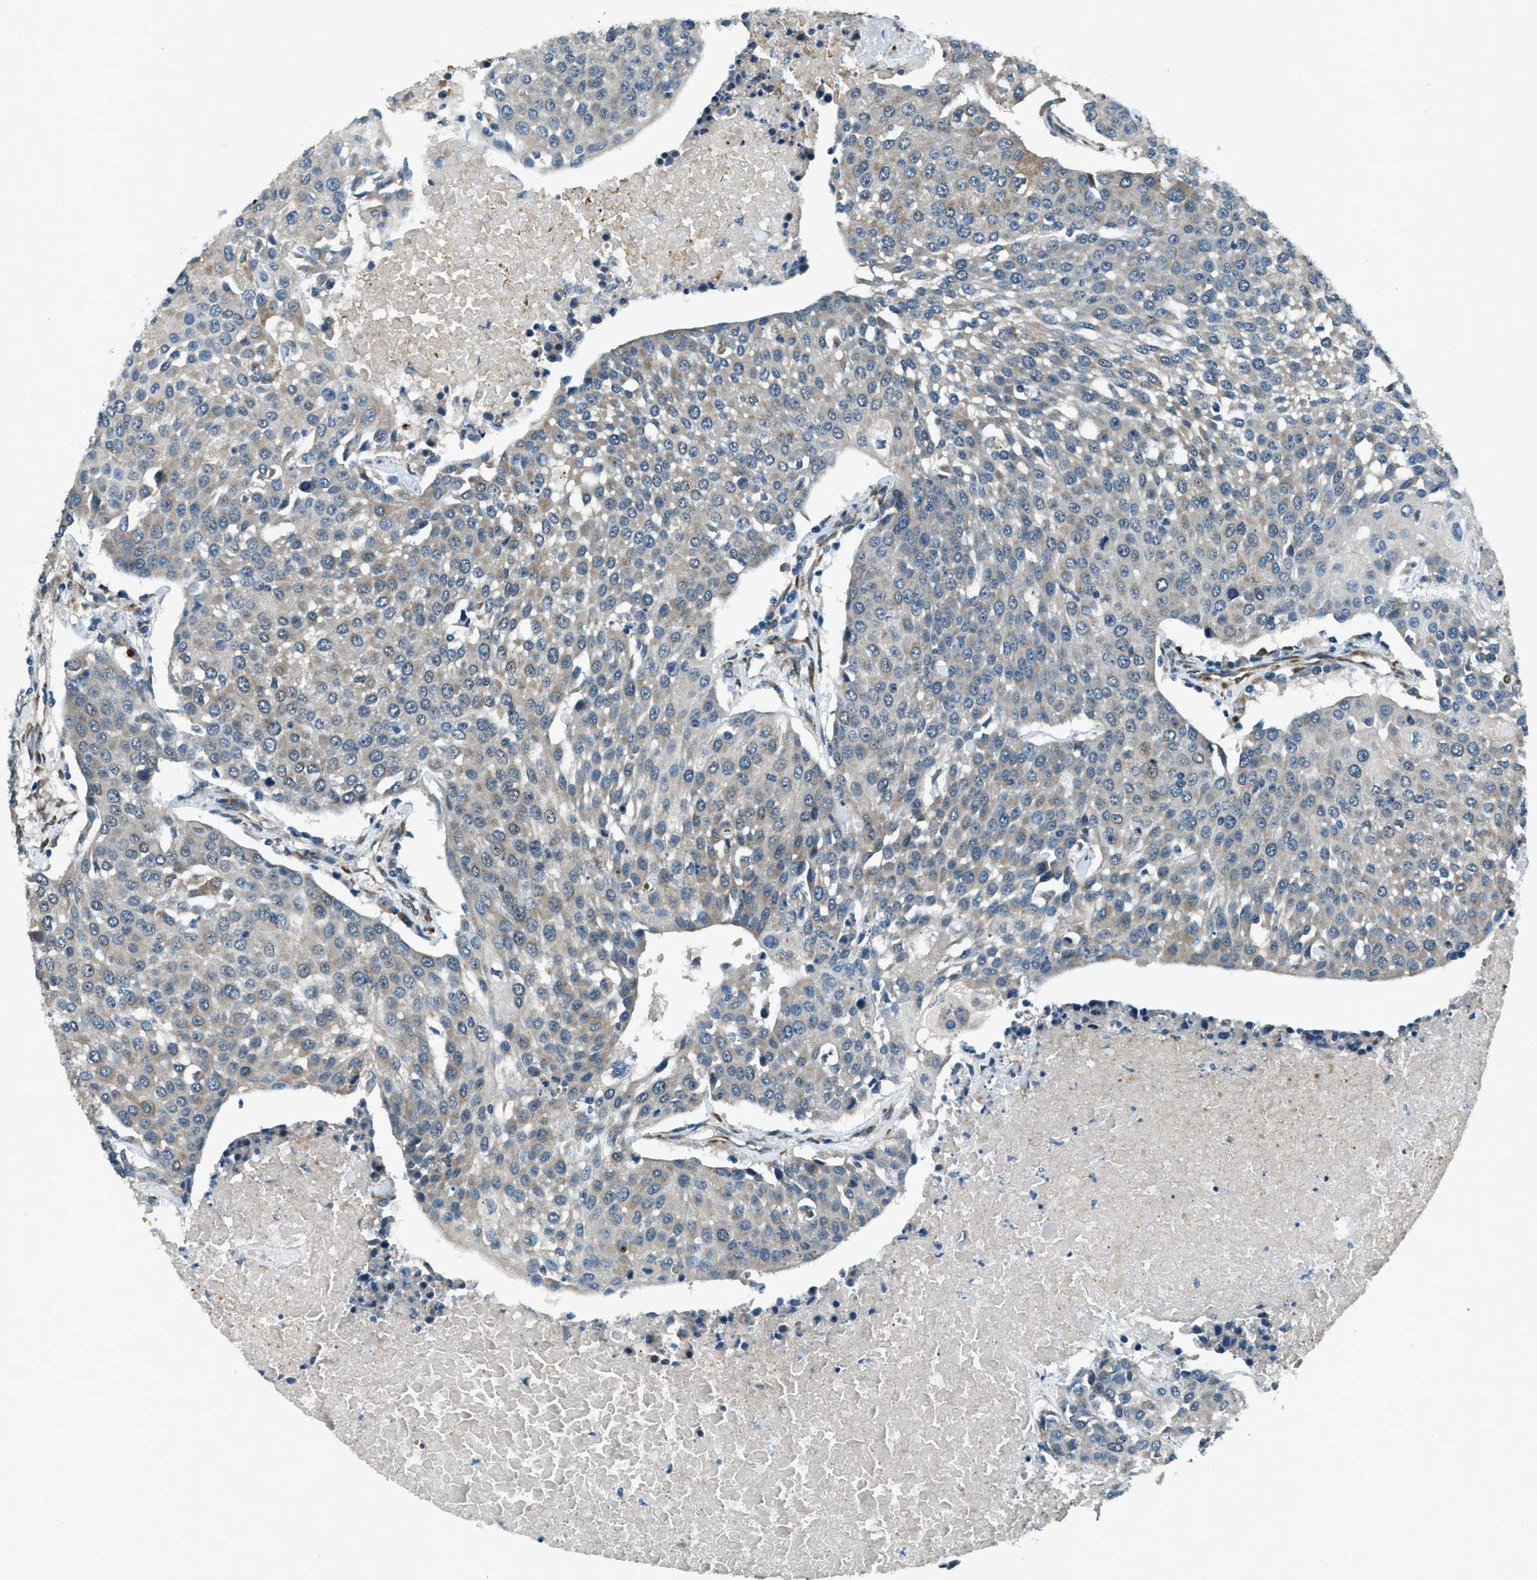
{"staining": {"intensity": "negative", "quantity": "none", "location": "none"}, "tissue": "urothelial cancer", "cell_type": "Tumor cells", "image_type": "cancer", "snomed": [{"axis": "morphology", "description": "Urothelial carcinoma, High grade"}, {"axis": "topography", "description": "Urinary bladder"}], "caption": "This is an immunohistochemistry (IHC) micrograph of urothelial cancer. There is no staining in tumor cells.", "gene": "GINM1", "patient": {"sex": "female", "age": 85}}